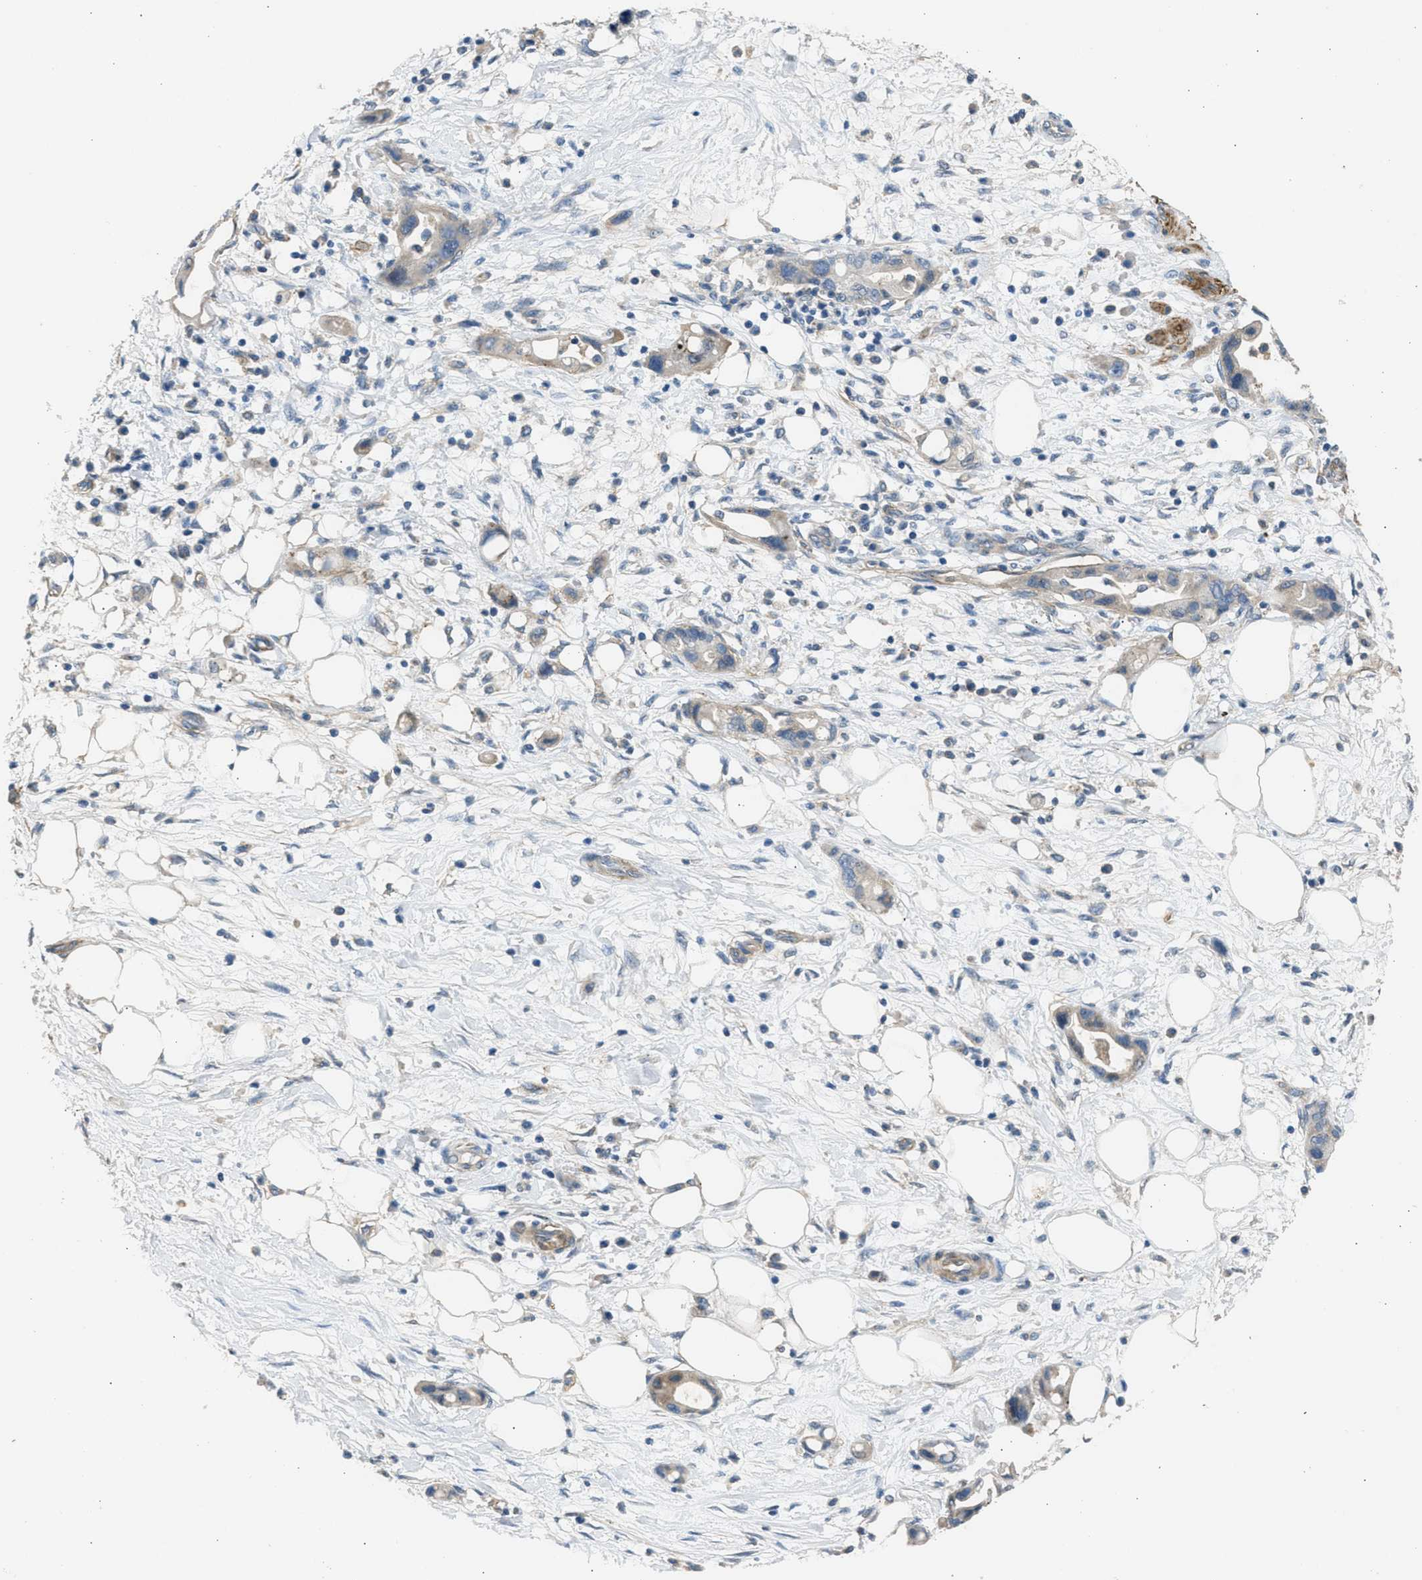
{"staining": {"intensity": "negative", "quantity": "none", "location": "none"}, "tissue": "pancreatic cancer", "cell_type": "Tumor cells", "image_type": "cancer", "snomed": [{"axis": "morphology", "description": "Adenocarcinoma, NOS"}, {"axis": "topography", "description": "Pancreas"}], "caption": "Histopathology image shows no protein expression in tumor cells of pancreatic cancer (adenocarcinoma) tissue. Brightfield microscopy of immunohistochemistry stained with DAB (3,3'-diaminobenzidine) (brown) and hematoxylin (blue), captured at high magnification.", "gene": "PCNX3", "patient": {"sex": "female", "age": 57}}